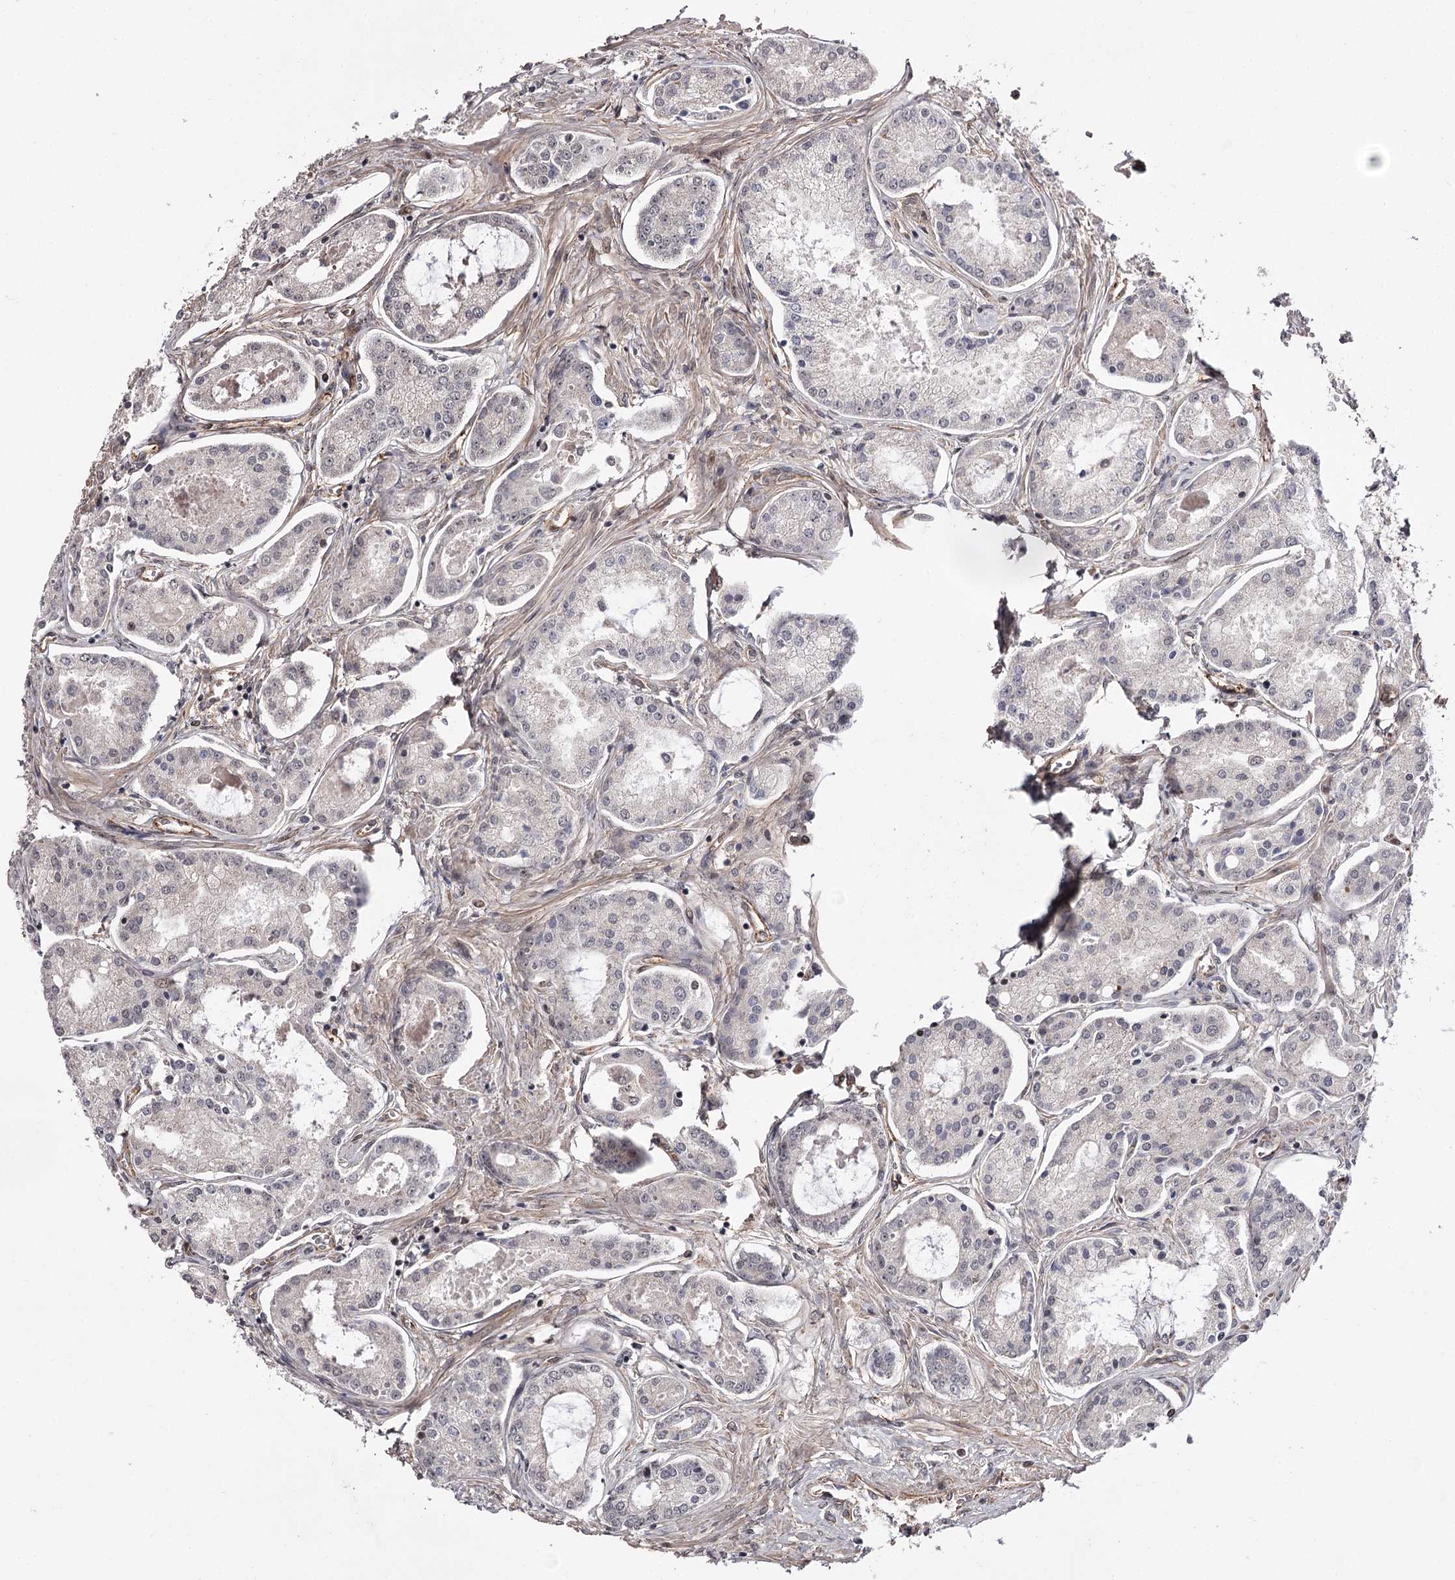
{"staining": {"intensity": "negative", "quantity": "none", "location": "none"}, "tissue": "prostate cancer", "cell_type": "Tumor cells", "image_type": "cancer", "snomed": [{"axis": "morphology", "description": "Adenocarcinoma, Low grade"}, {"axis": "topography", "description": "Prostate"}], "caption": "This is an immunohistochemistry (IHC) photomicrograph of prostate cancer. There is no expression in tumor cells.", "gene": "TTC33", "patient": {"sex": "male", "age": 68}}